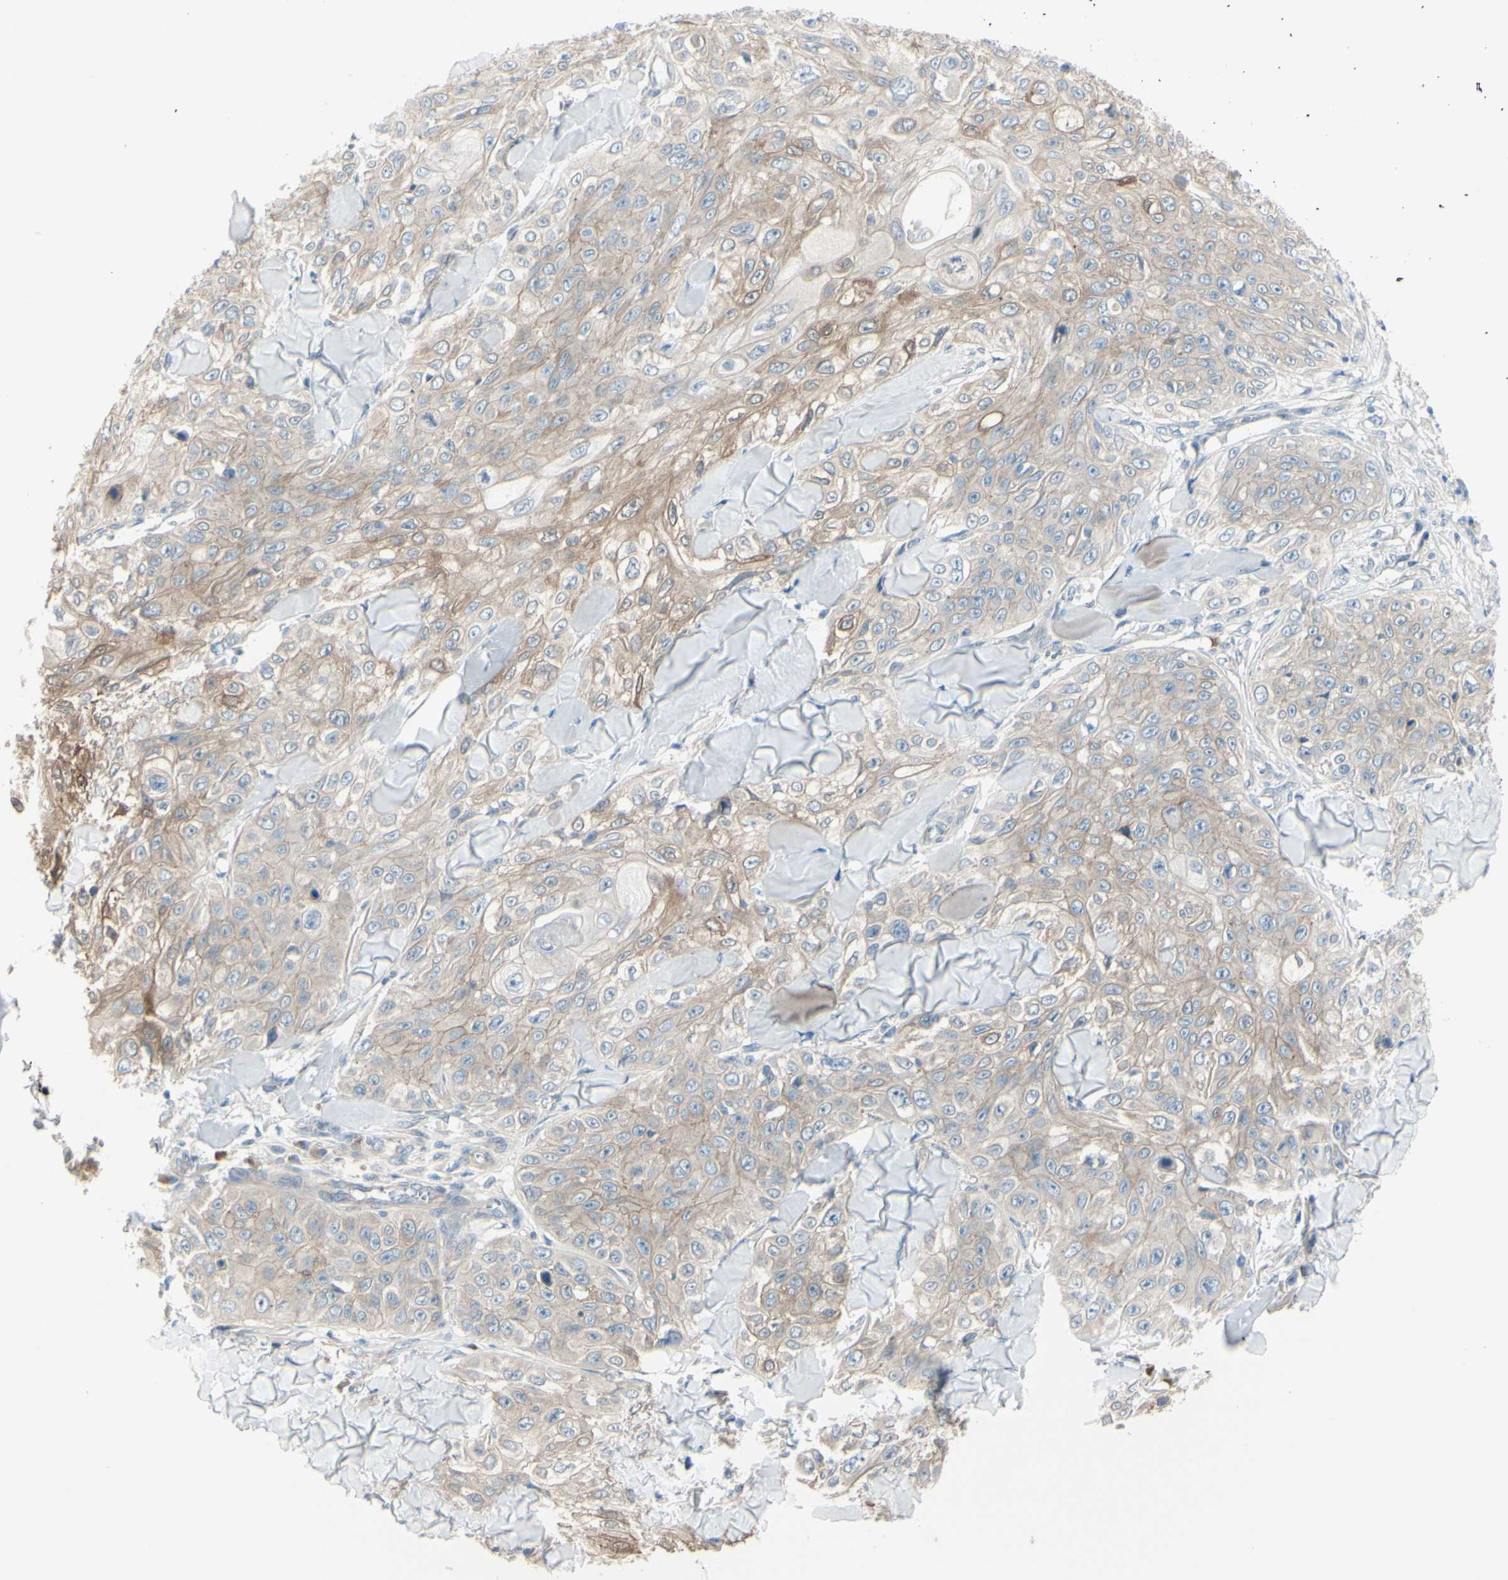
{"staining": {"intensity": "moderate", "quantity": ">75%", "location": "cytoplasmic/membranous"}, "tissue": "skin cancer", "cell_type": "Tumor cells", "image_type": "cancer", "snomed": [{"axis": "morphology", "description": "Squamous cell carcinoma, NOS"}, {"axis": "topography", "description": "Skin"}], "caption": "The immunohistochemical stain shows moderate cytoplasmic/membranous expression in tumor cells of squamous cell carcinoma (skin) tissue.", "gene": "LRRK1", "patient": {"sex": "male", "age": 86}}